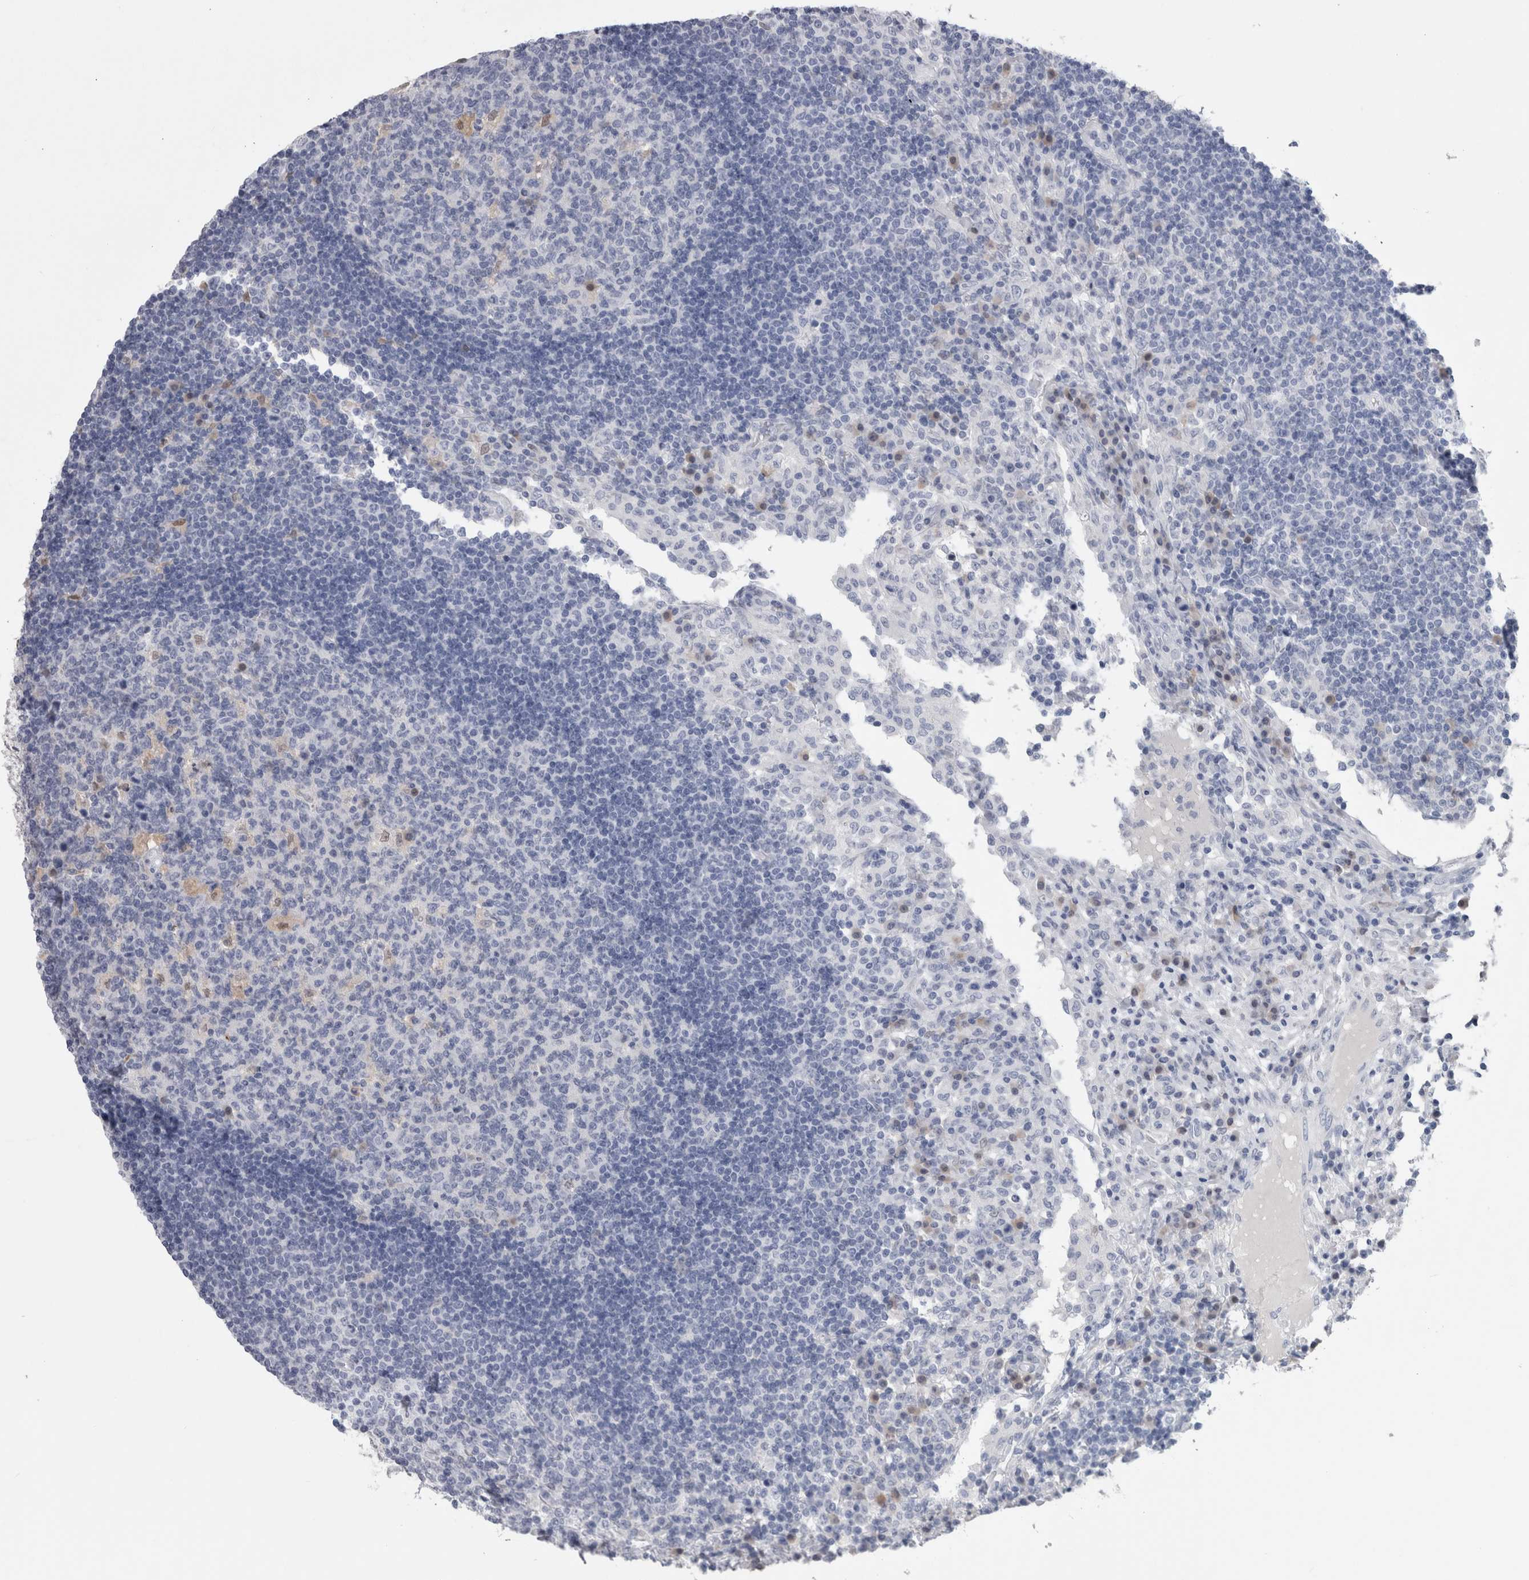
{"staining": {"intensity": "negative", "quantity": "none", "location": "none"}, "tissue": "lymph node", "cell_type": "Germinal center cells", "image_type": "normal", "snomed": [{"axis": "morphology", "description": "Normal tissue, NOS"}, {"axis": "topography", "description": "Lymph node"}], "caption": "This photomicrograph is of benign lymph node stained with immunohistochemistry to label a protein in brown with the nuclei are counter-stained blue. There is no positivity in germinal center cells.", "gene": "CA8", "patient": {"sex": "female", "age": 53}}